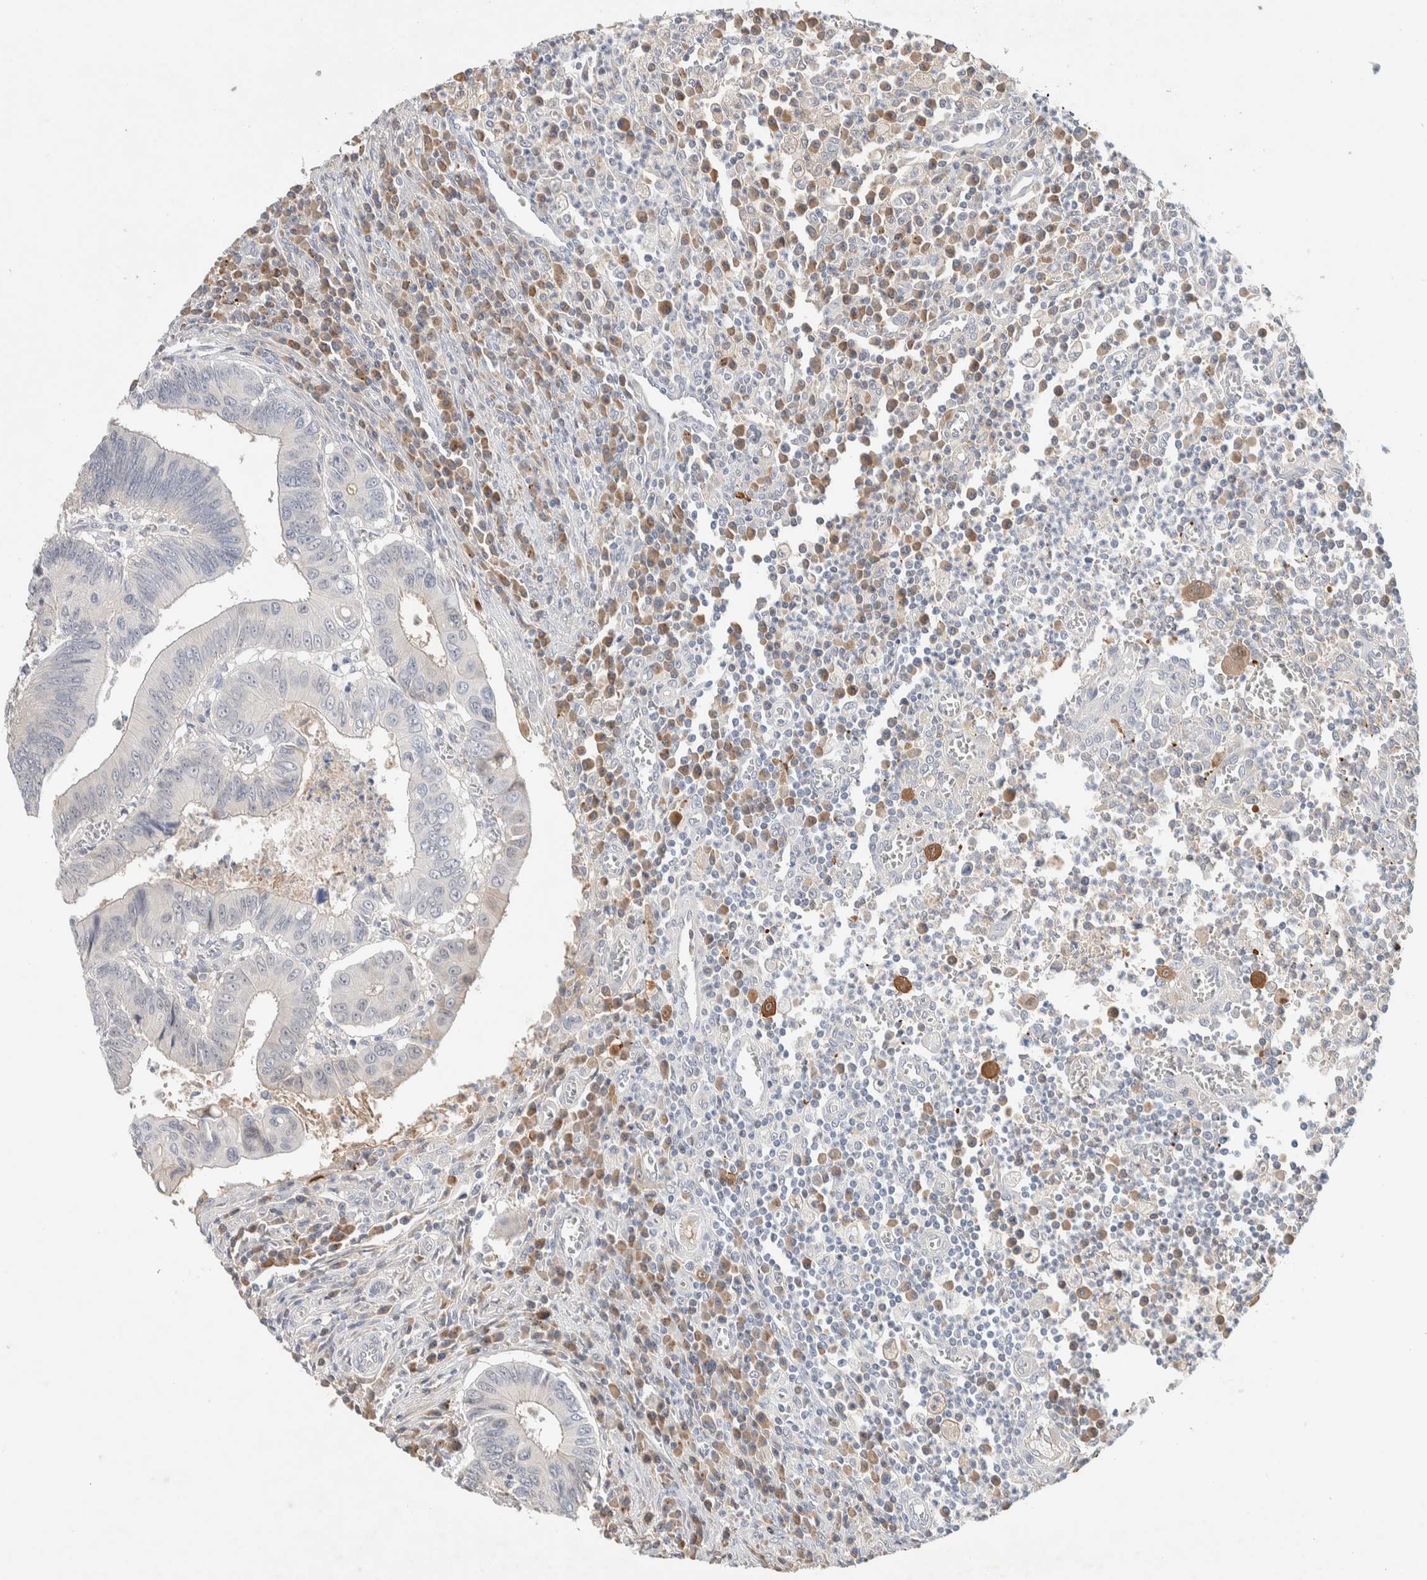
{"staining": {"intensity": "negative", "quantity": "none", "location": "none"}, "tissue": "colorectal cancer", "cell_type": "Tumor cells", "image_type": "cancer", "snomed": [{"axis": "morphology", "description": "Inflammation, NOS"}, {"axis": "morphology", "description": "Adenocarcinoma, NOS"}, {"axis": "topography", "description": "Colon"}], "caption": "Immunohistochemical staining of human colorectal adenocarcinoma reveals no significant expression in tumor cells.", "gene": "DEPTOR", "patient": {"sex": "male", "age": 72}}